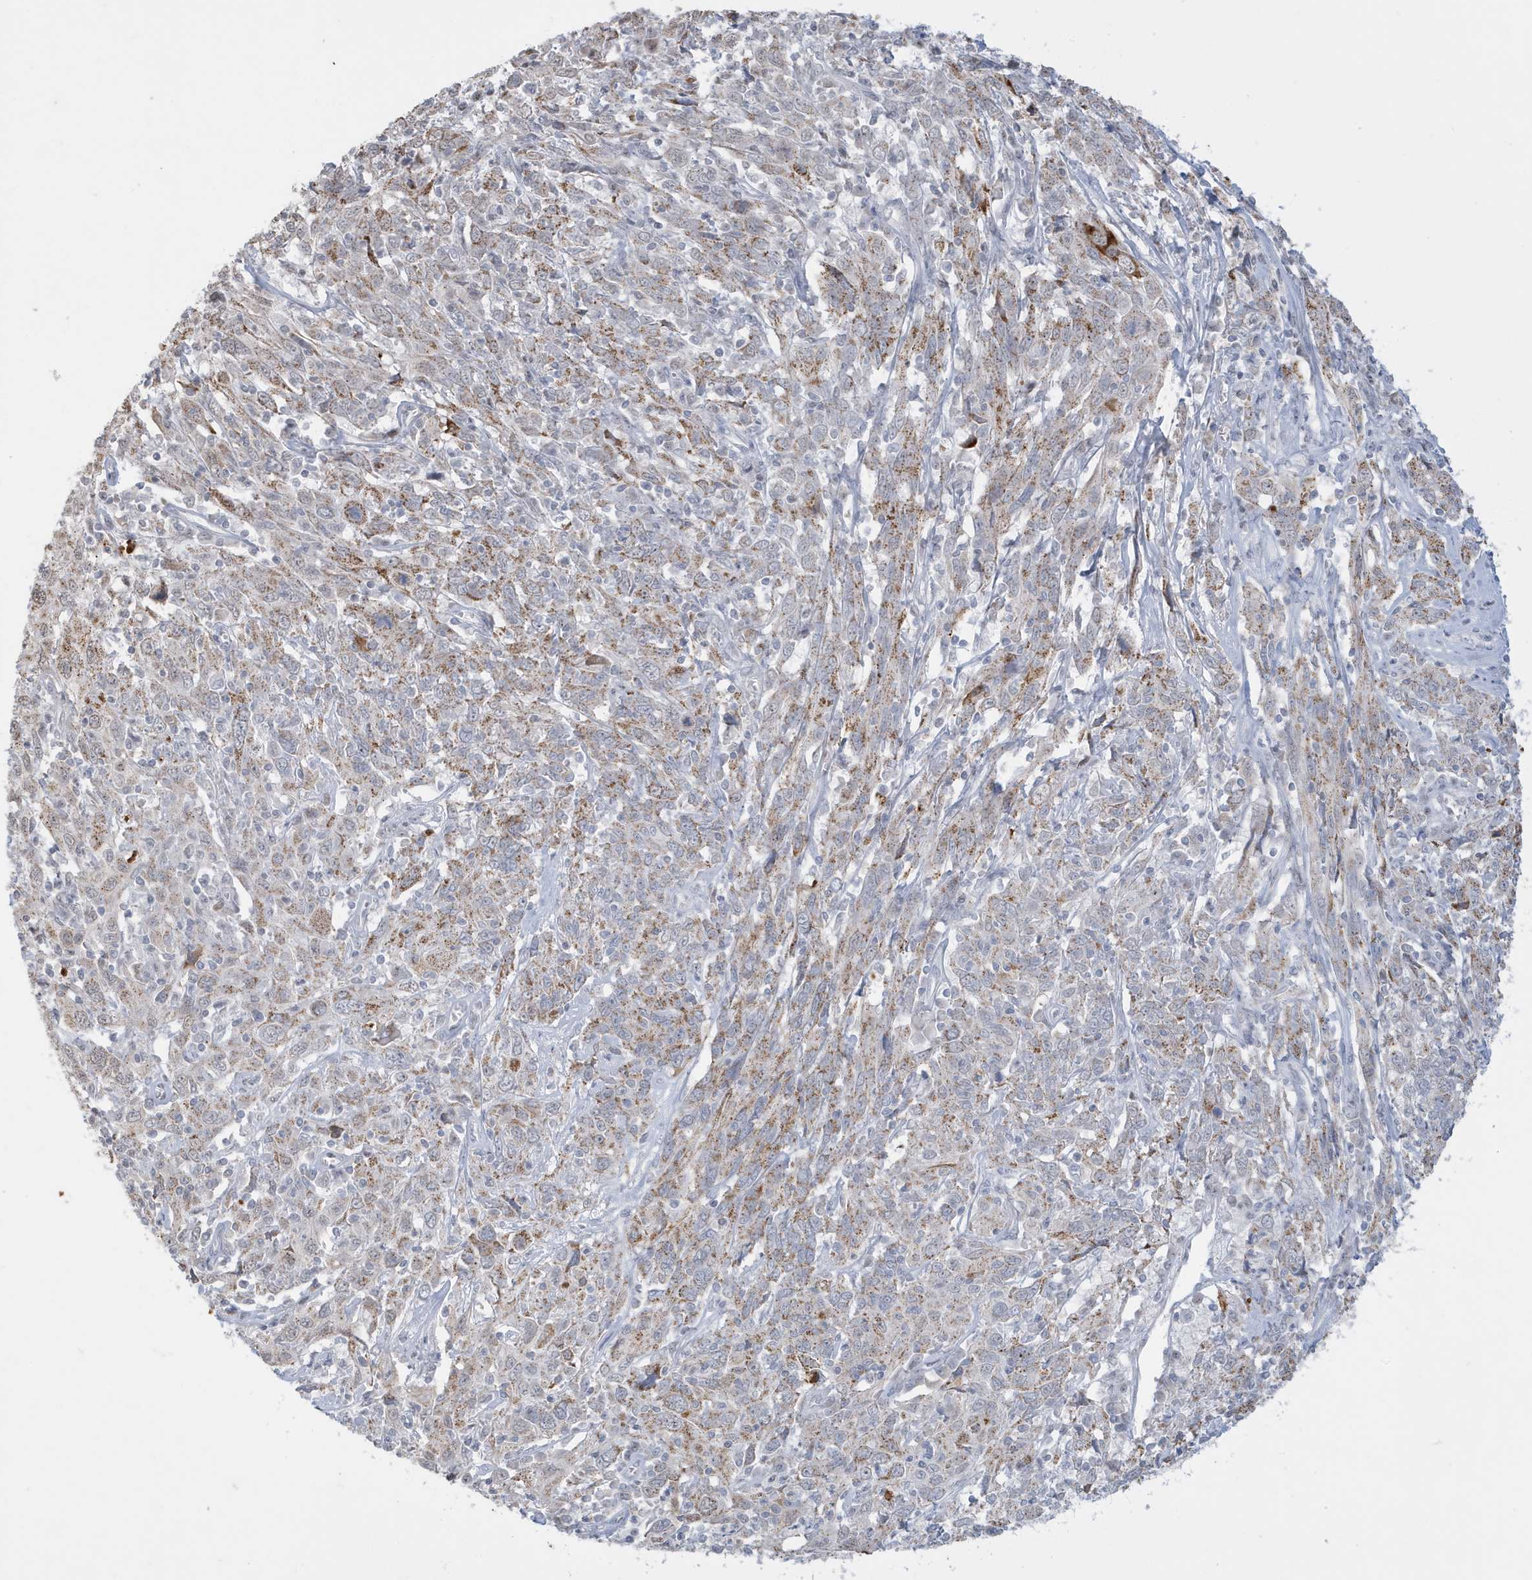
{"staining": {"intensity": "moderate", "quantity": "25%-75%", "location": "cytoplasmic/membranous"}, "tissue": "cervical cancer", "cell_type": "Tumor cells", "image_type": "cancer", "snomed": [{"axis": "morphology", "description": "Squamous cell carcinoma, NOS"}, {"axis": "topography", "description": "Cervix"}], "caption": "A brown stain labels moderate cytoplasmic/membranous staining of a protein in cervical cancer (squamous cell carcinoma) tumor cells.", "gene": "FNDC1", "patient": {"sex": "female", "age": 46}}